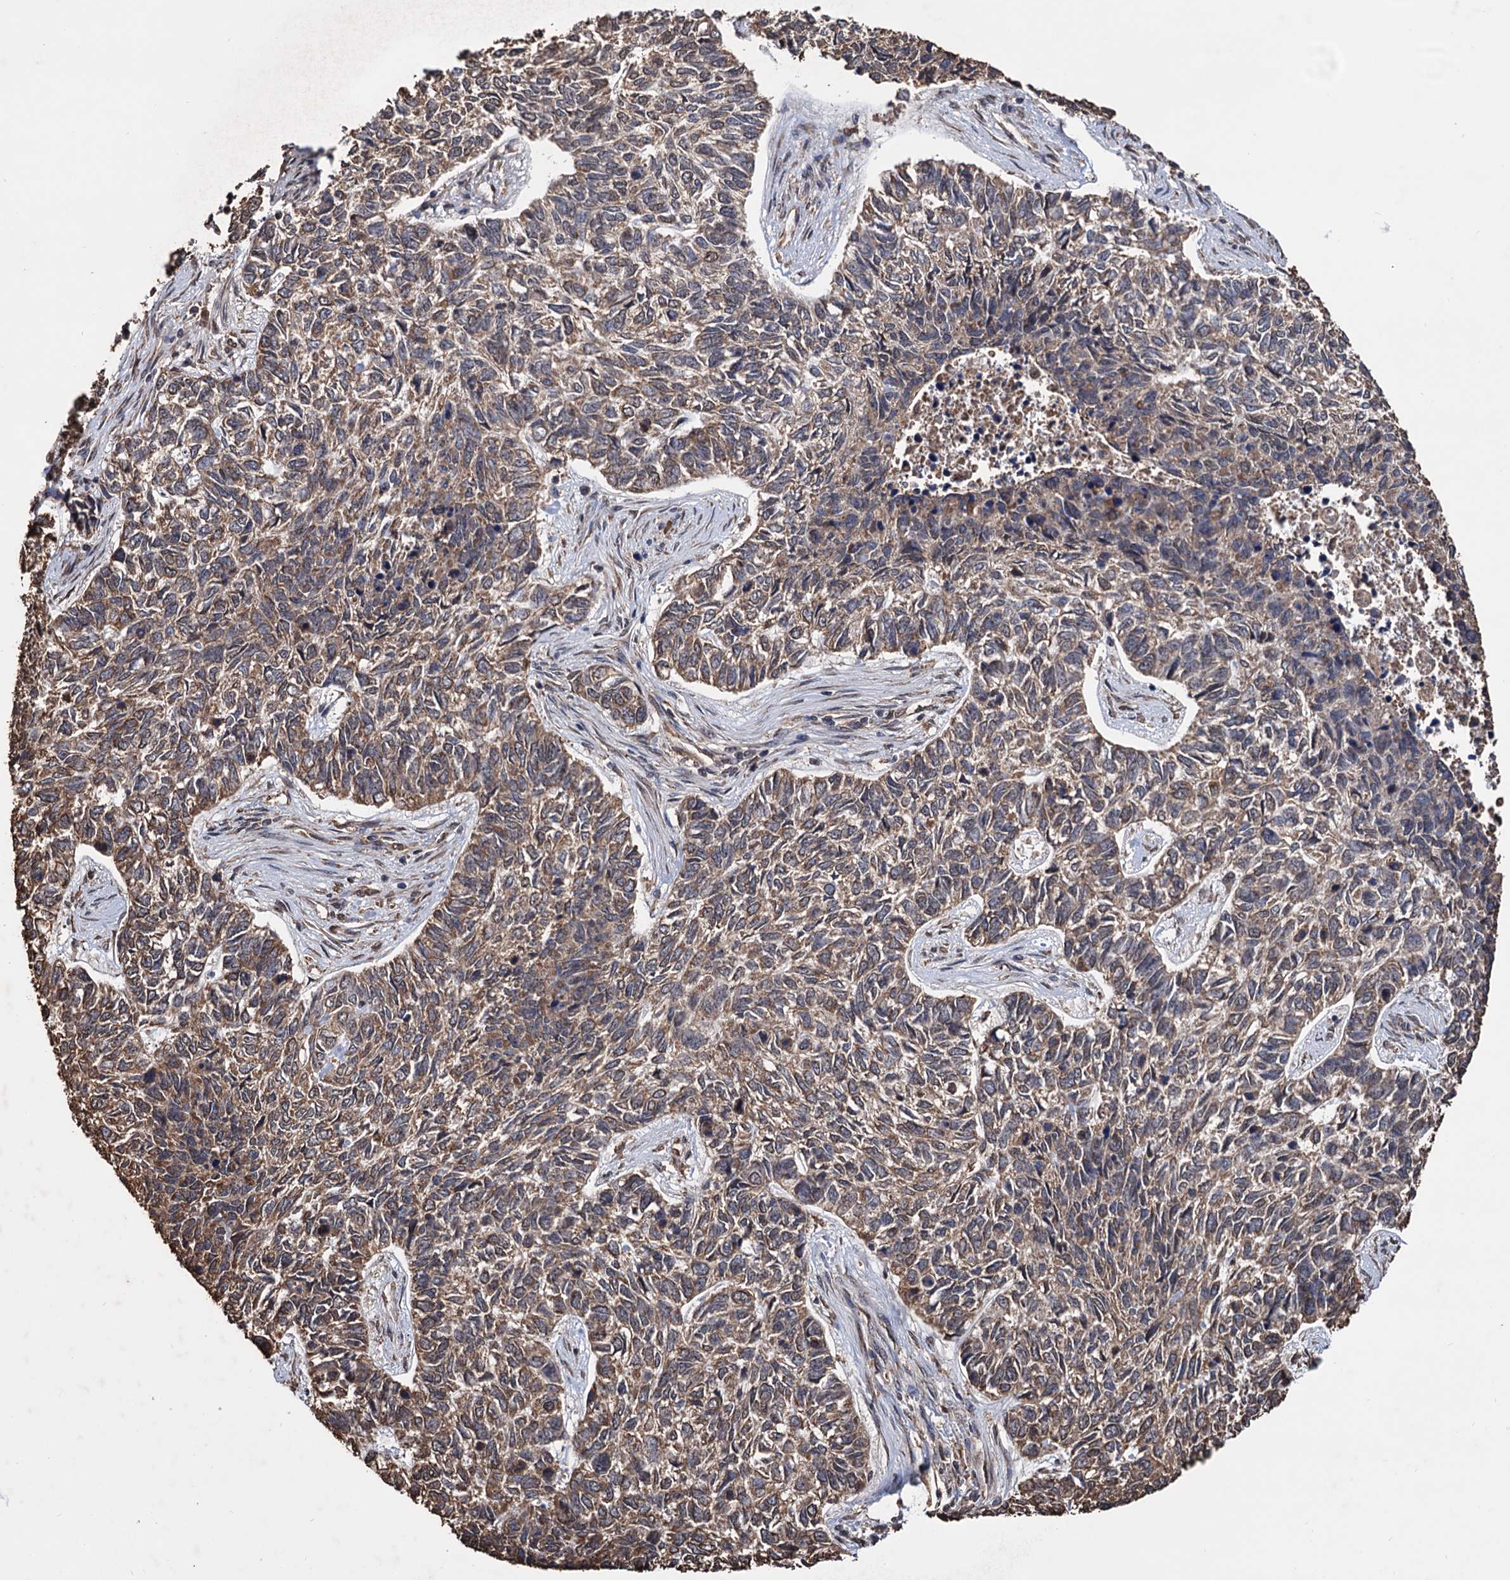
{"staining": {"intensity": "moderate", "quantity": ">75%", "location": "cytoplasmic/membranous"}, "tissue": "skin cancer", "cell_type": "Tumor cells", "image_type": "cancer", "snomed": [{"axis": "morphology", "description": "Basal cell carcinoma"}, {"axis": "topography", "description": "Skin"}], "caption": "Immunohistochemistry of skin cancer (basal cell carcinoma) reveals medium levels of moderate cytoplasmic/membranous positivity in approximately >75% of tumor cells. (DAB (3,3'-diaminobenzidine) = brown stain, brightfield microscopy at high magnification).", "gene": "TBC1D12", "patient": {"sex": "female", "age": 65}}